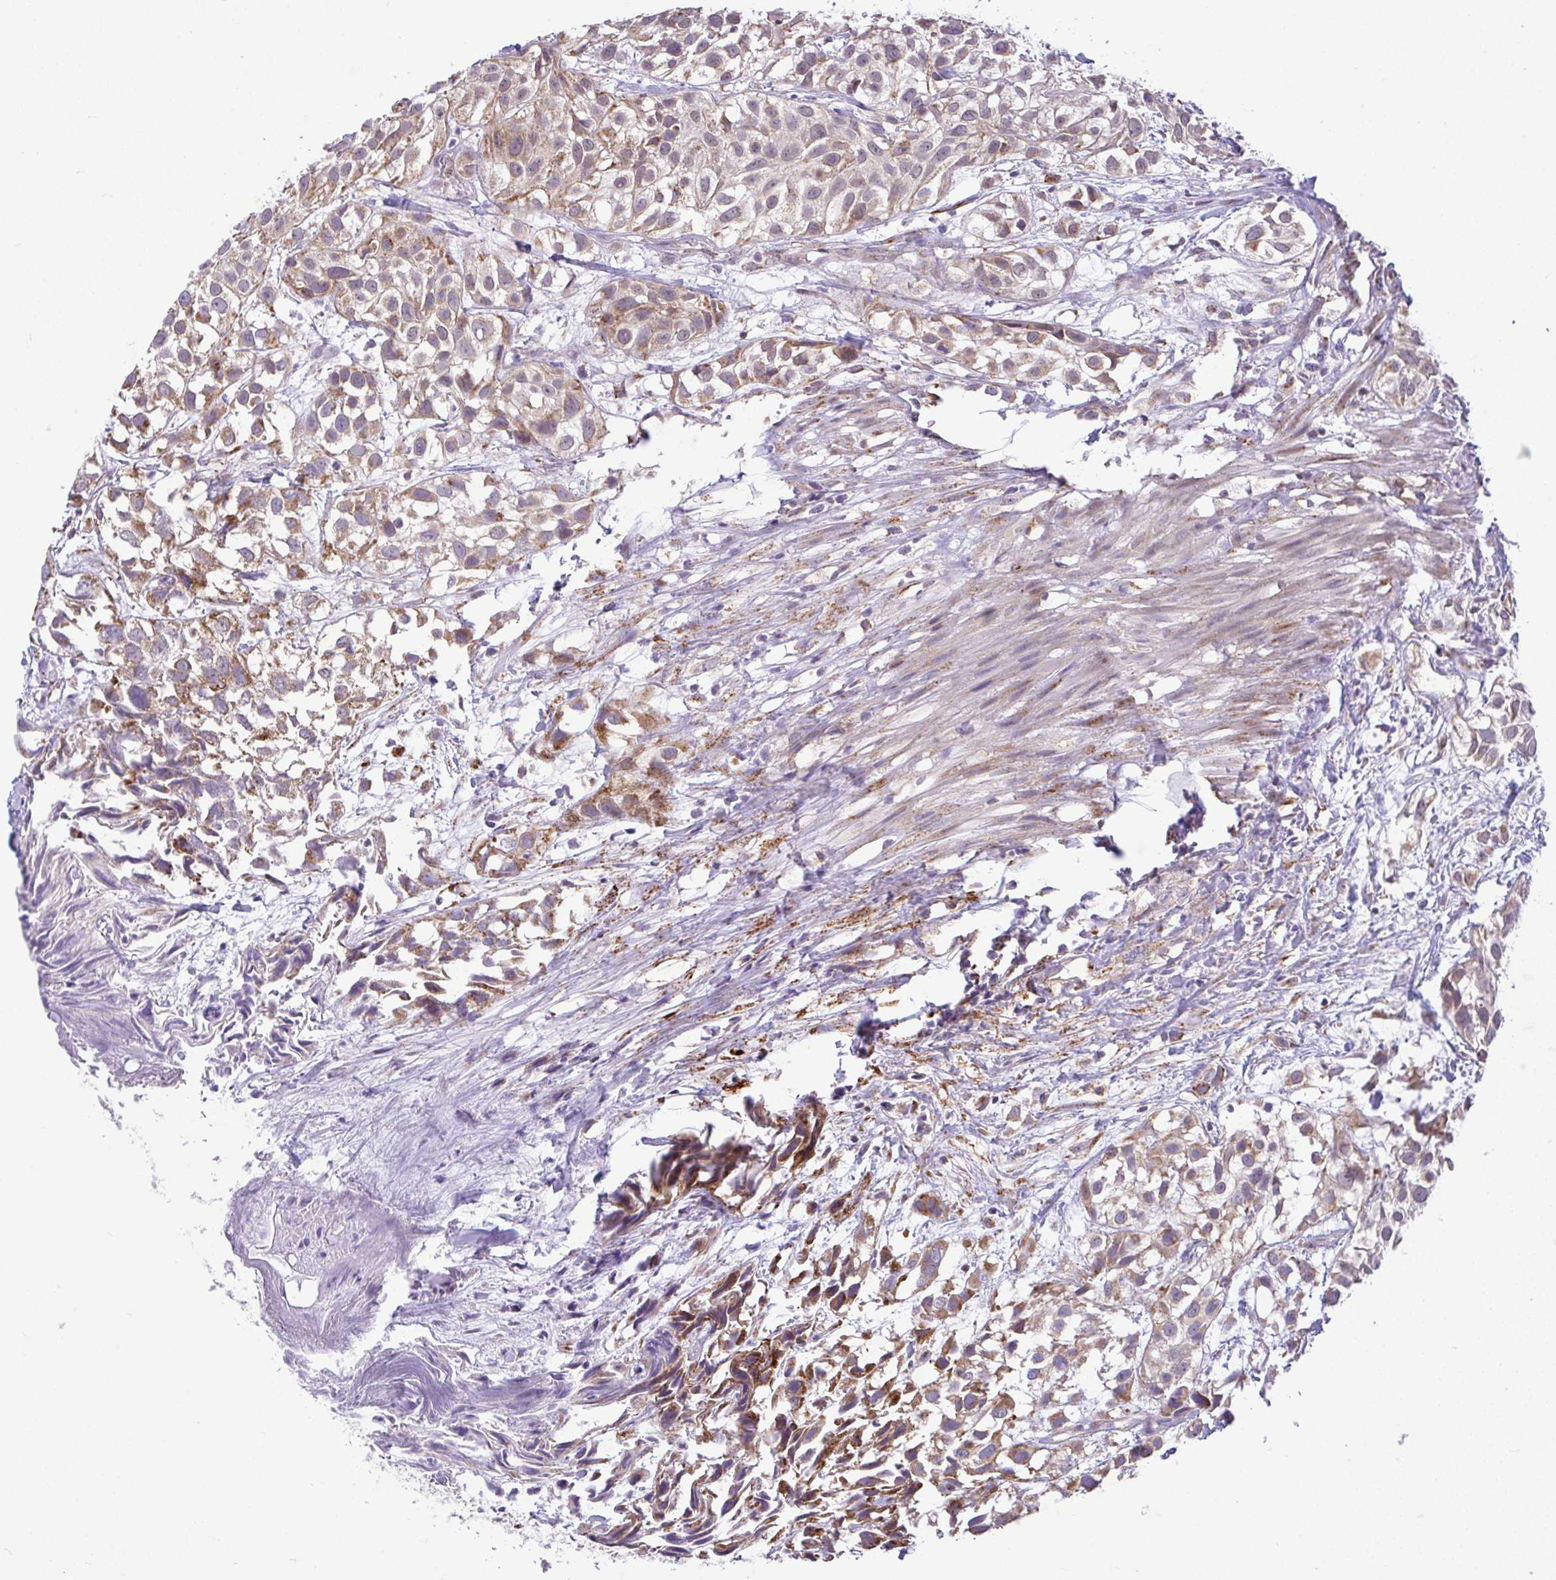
{"staining": {"intensity": "moderate", "quantity": "25%-75%", "location": "cytoplasmic/membranous"}, "tissue": "urothelial cancer", "cell_type": "Tumor cells", "image_type": "cancer", "snomed": [{"axis": "morphology", "description": "Urothelial carcinoma, High grade"}, {"axis": "topography", "description": "Urinary bladder"}], "caption": "DAB (3,3'-diaminobenzidine) immunohistochemical staining of high-grade urothelial carcinoma shows moderate cytoplasmic/membranous protein positivity in approximately 25%-75% of tumor cells.", "gene": "PYCR2", "patient": {"sex": "male", "age": 56}}